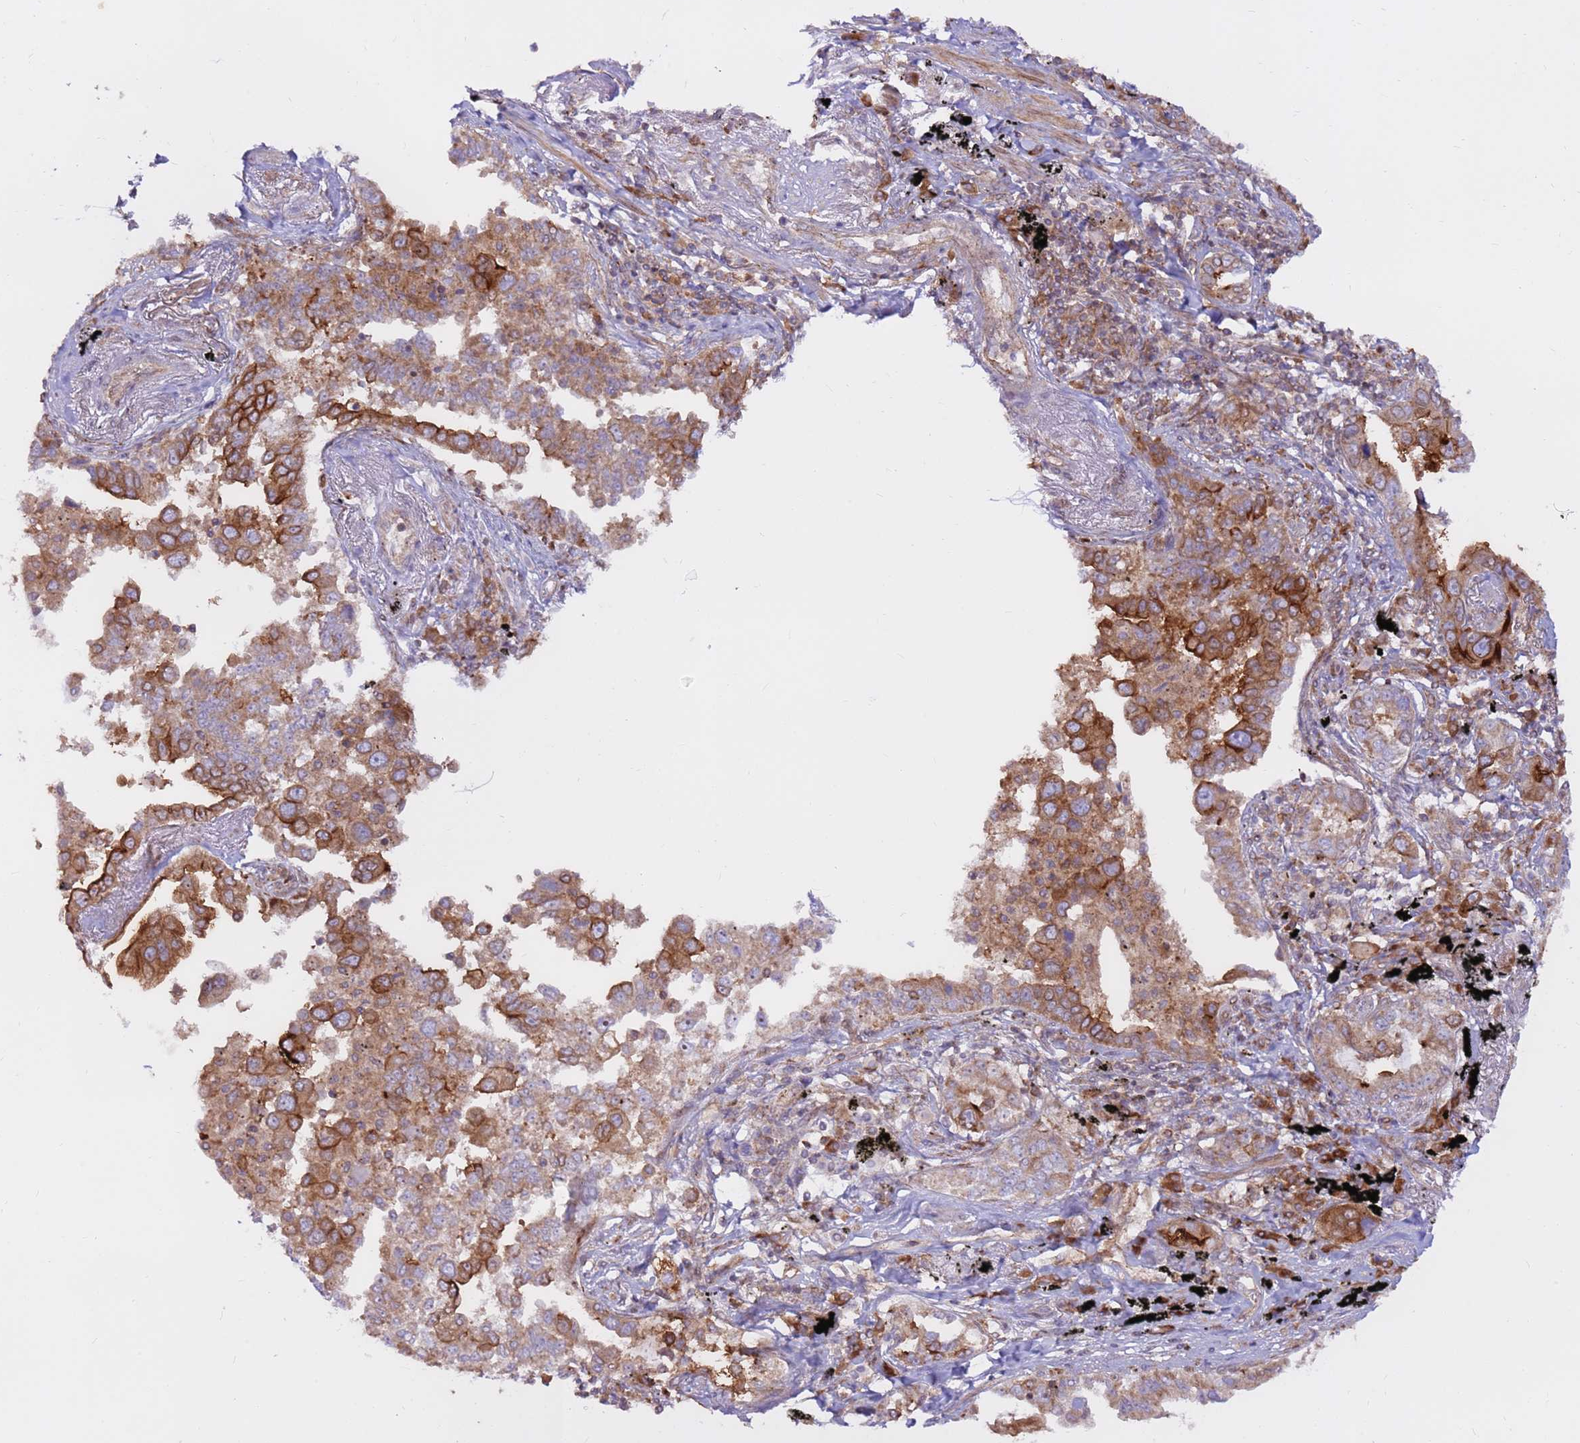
{"staining": {"intensity": "strong", "quantity": ">75%", "location": "cytoplasmic/membranous"}, "tissue": "lung cancer", "cell_type": "Tumor cells", "image_type": "cancer", "snomed": [{"axis": "morphology", "description": "Adenocarcinoma, NOS"}, {"axis": "topography", "description": "Lung"}], "caption": "Immunohistochemical staining of human lung adenocarcinoma displays strong cytoplasmic/membranous protein staining in about >75% of tumor cells. The staining was performed using DAB (3,3'-diaminobenzidine) to visualize the protein expression in brown, while the nuclei were stained in blue with hematoxylin (Magnification: 20x).", "gene": "DDX19B", "patient": {"sex": "male", "age": 67}}